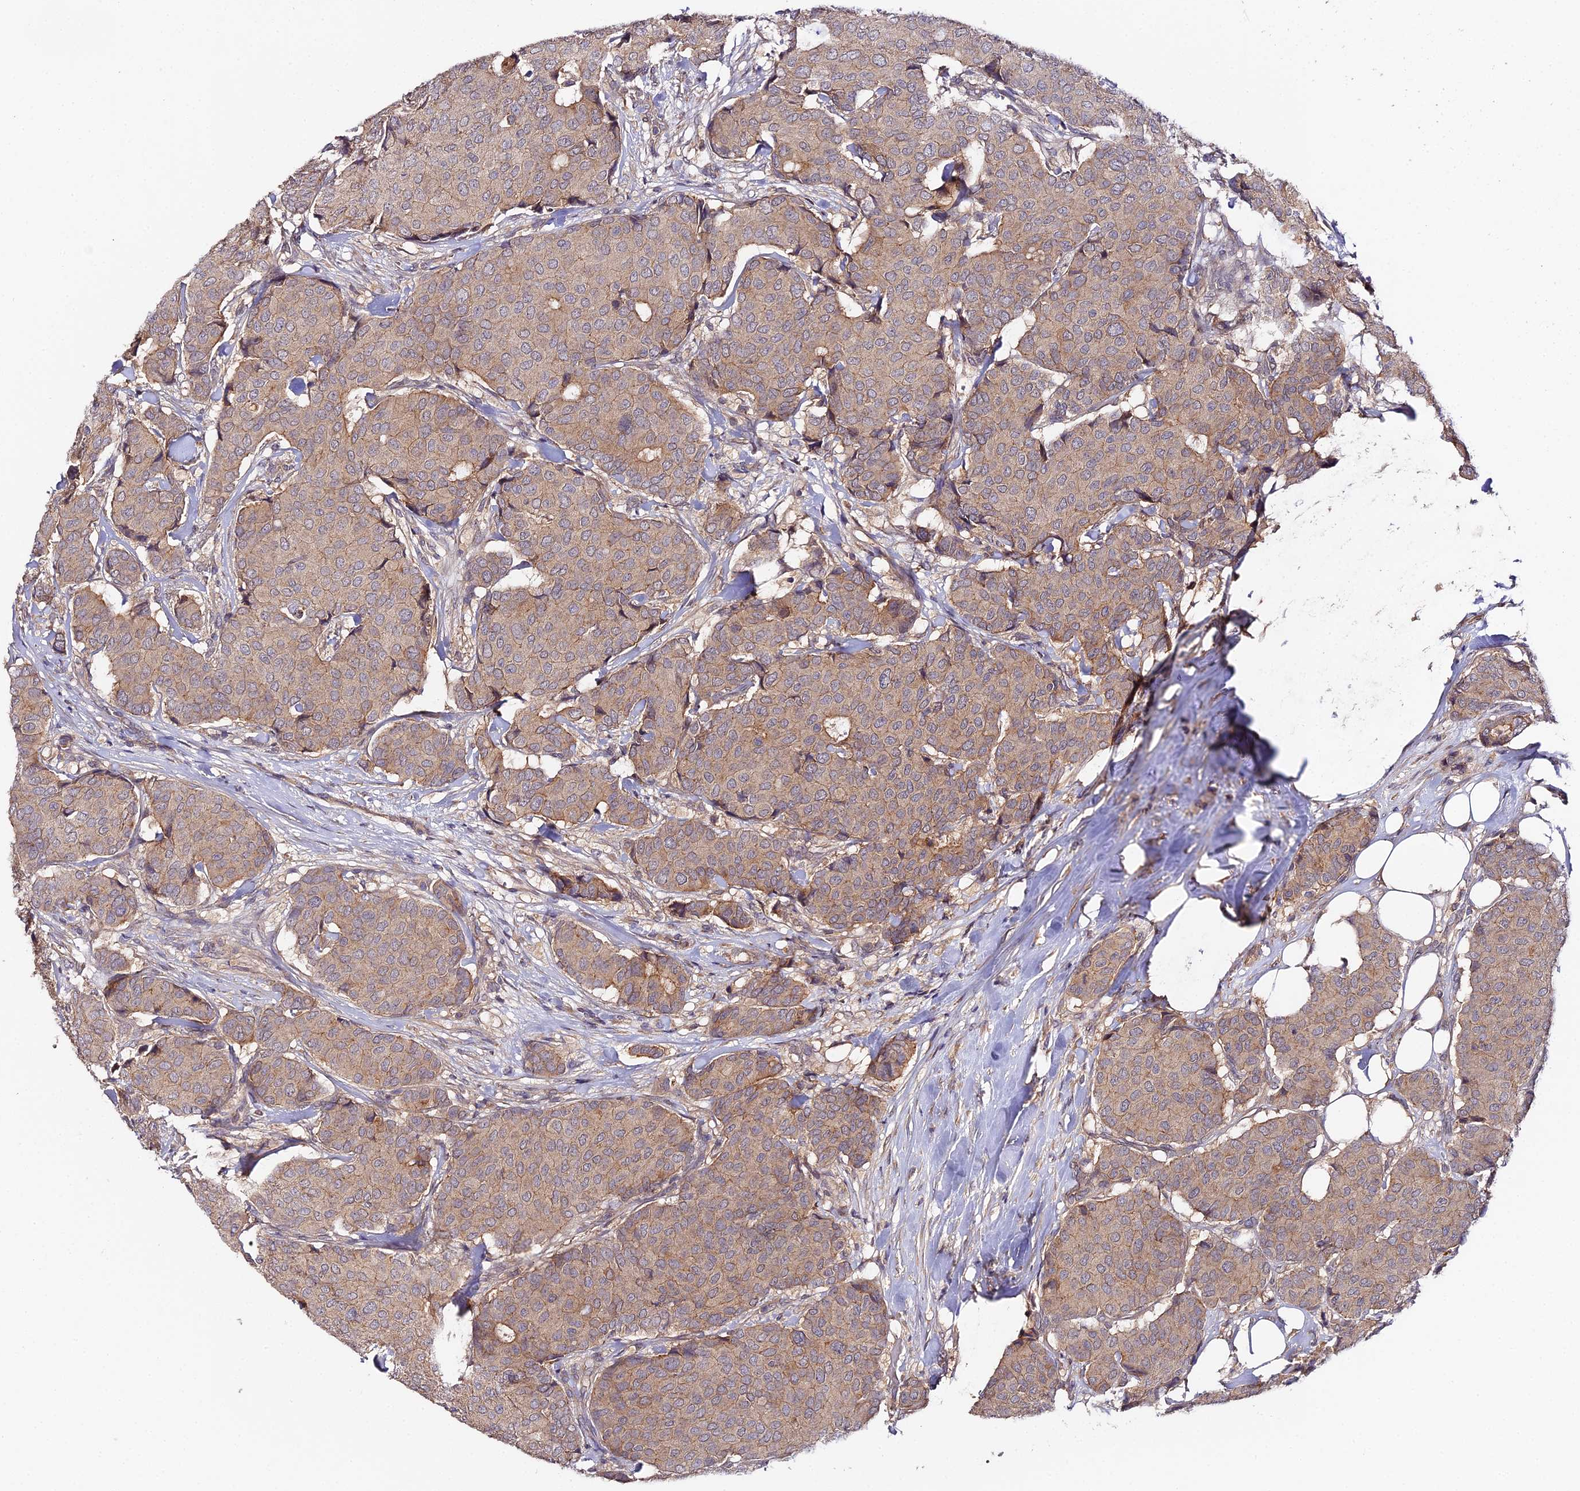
{"staining": {"intensity": "moderate", "quantity": ">75%", "location": "cytoplasmic/membranous"}, "tissue": "breast cancer", "cell_type": "Tumor cells", "image_type": "cancer", "snomed": [{"axis": "morphology", "description": "Duct carcinoma"}, {"axis": "topography", "description": "Breast"}], "caption": "Moderate cytoplasmic/membranous positivity is seen in about >75% of tumor cells in intraductal carcinoma (breast).", "gene": "TRIM26", "patient": {"sex": "female", "age": 75}}